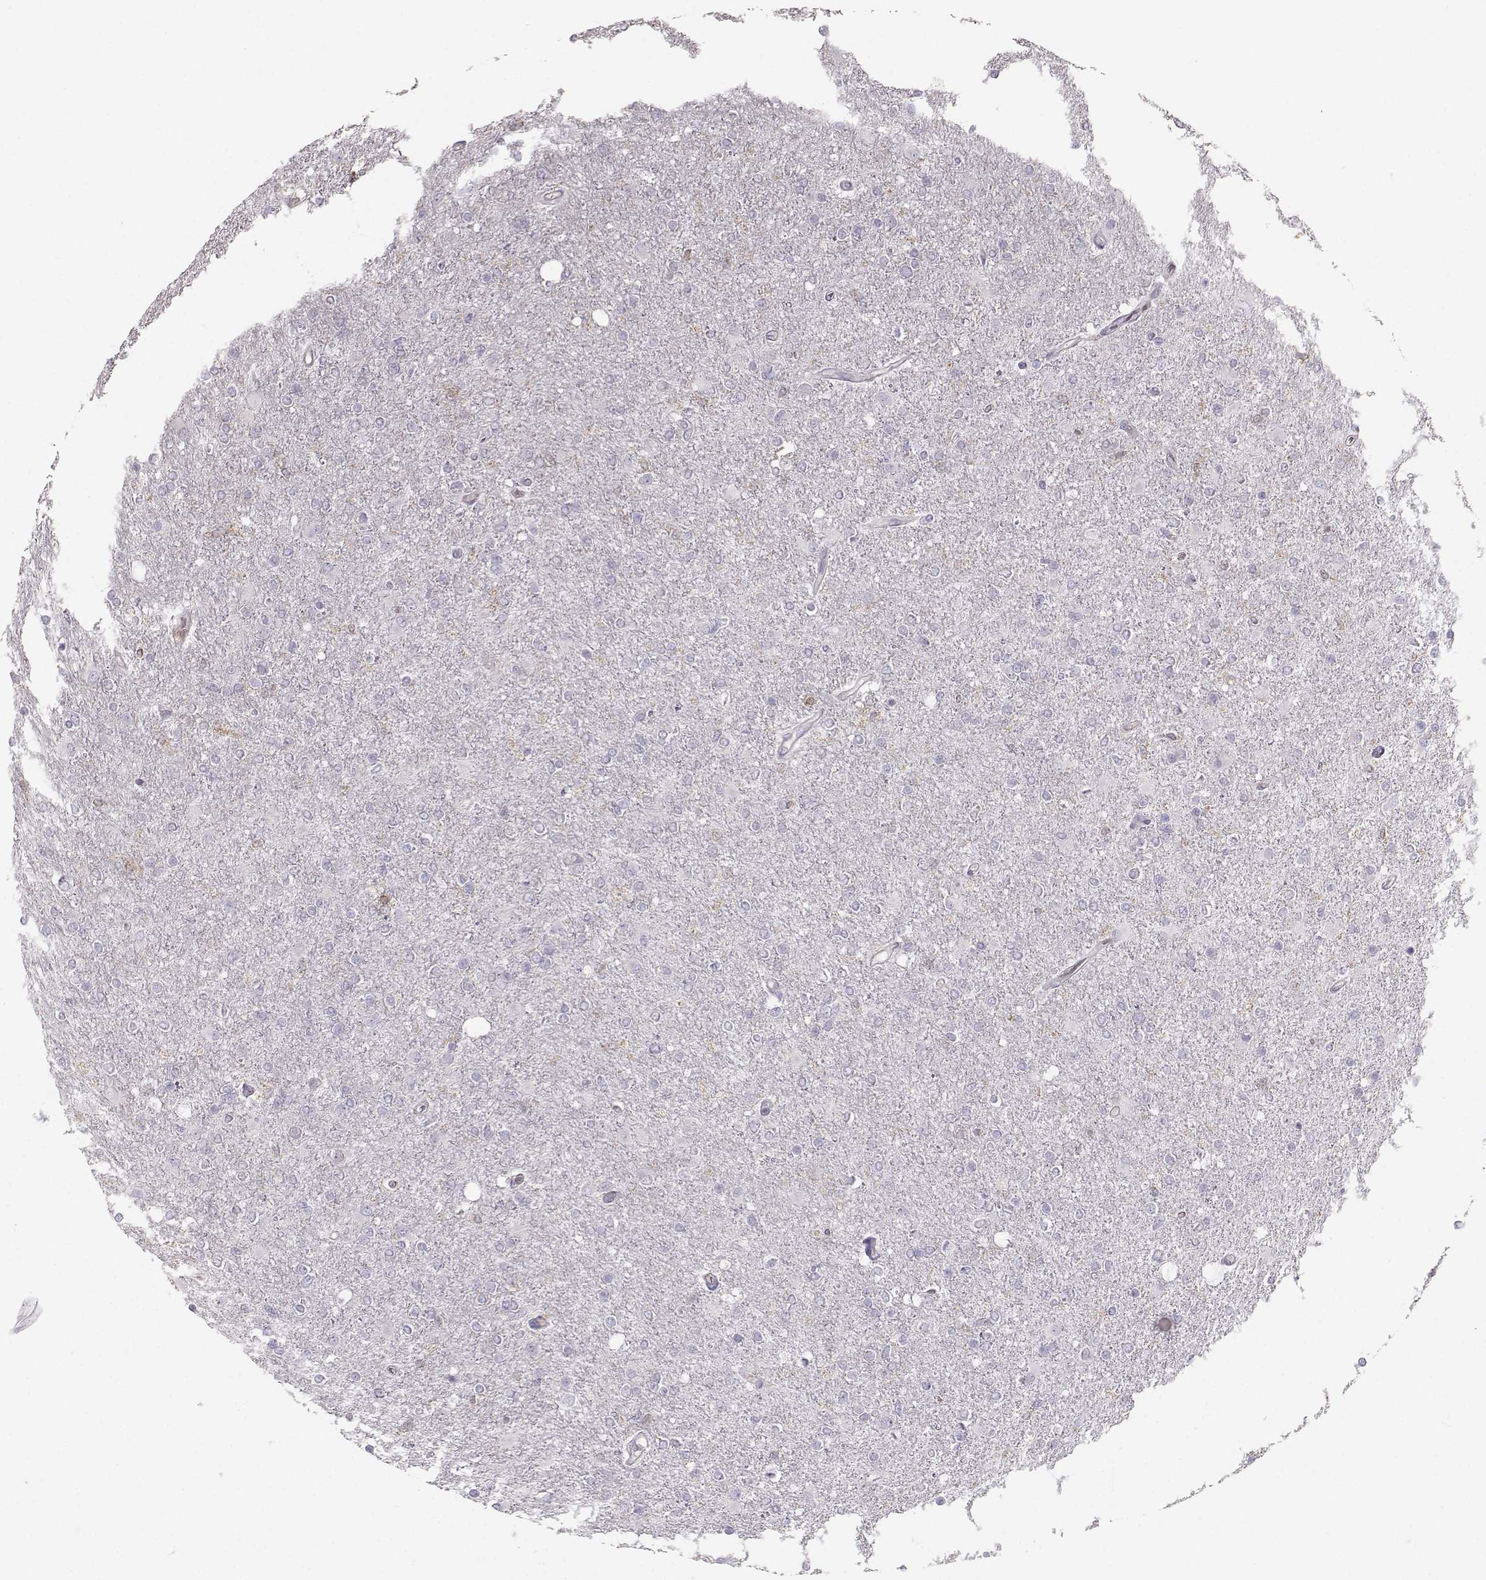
{"staining": {"intensity": "negative", "quantity": "none", "location": "none"}, "tissue": "glioma", "cell_type": "Tumor cells", "image_type": "cancer", "snomed": [{"axis": "morphology", "description": "Glioma, malignant, High grade"}, {"axis": "topography", "description": "Cerebral cortex"}], "caption": "IHC micrograph of glioma stained for a protein (brown), which demonstrates no positivity in tumor cells. (Brightfield microscopy of DAB (3,3'-diaminobenzidine) IHC at high magnification).", "gene": "ZBTB32", "patient": {"sex": "male", "age": 70}}